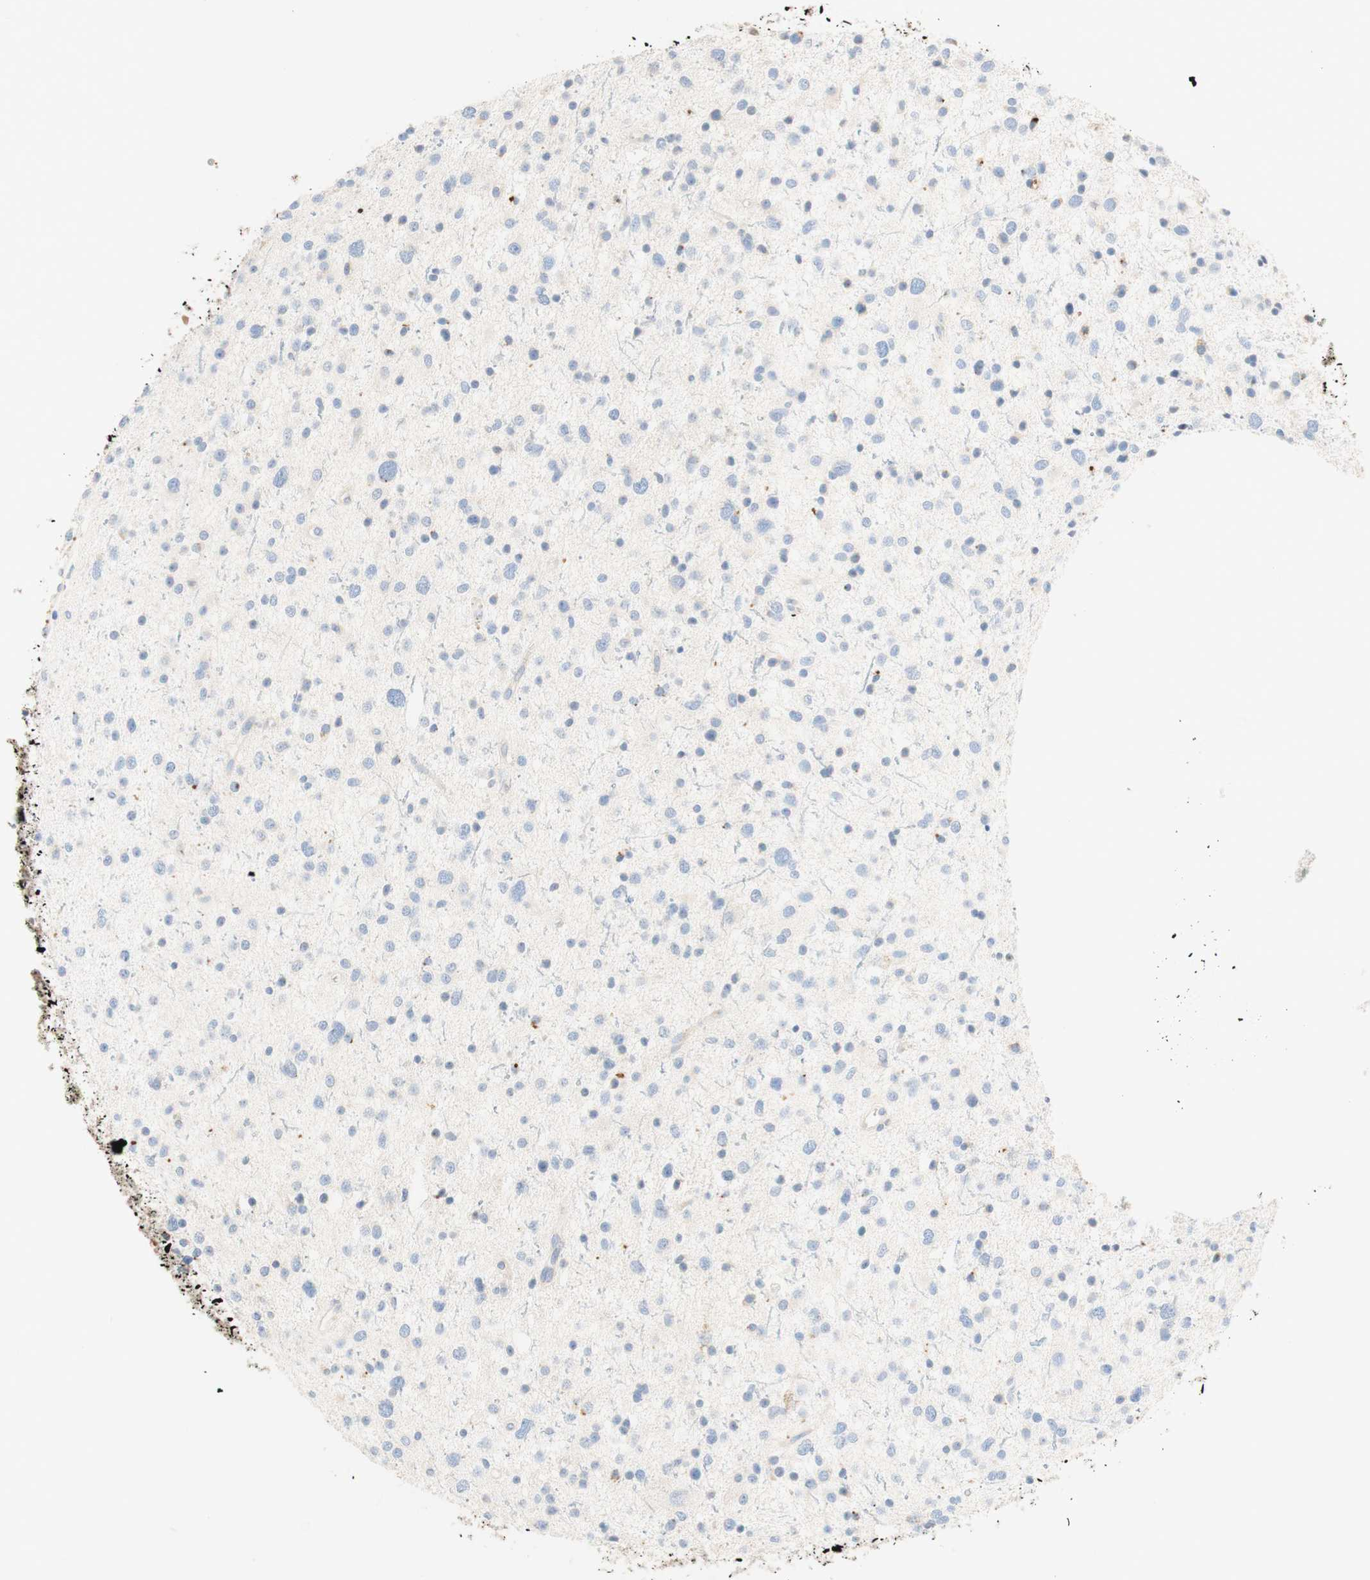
{"staining": {"intensity": "negative", "quantity": "none", "location": "none"}, "tissue": "glioma", "cell_type": "Tumor cells", "image_type": "cancer", "snomed": [{"axis": "morphology", "description": "Glioma, malignant, Low grade"}, {"axis": "topography", "description": "Brain"}], "caption": "Protein analysis of malignant glioma (low-grade) exhibits no significant positivity in tumor cells.", "gene": "CD63", "patient": {"sex": "female", "age": 37}}